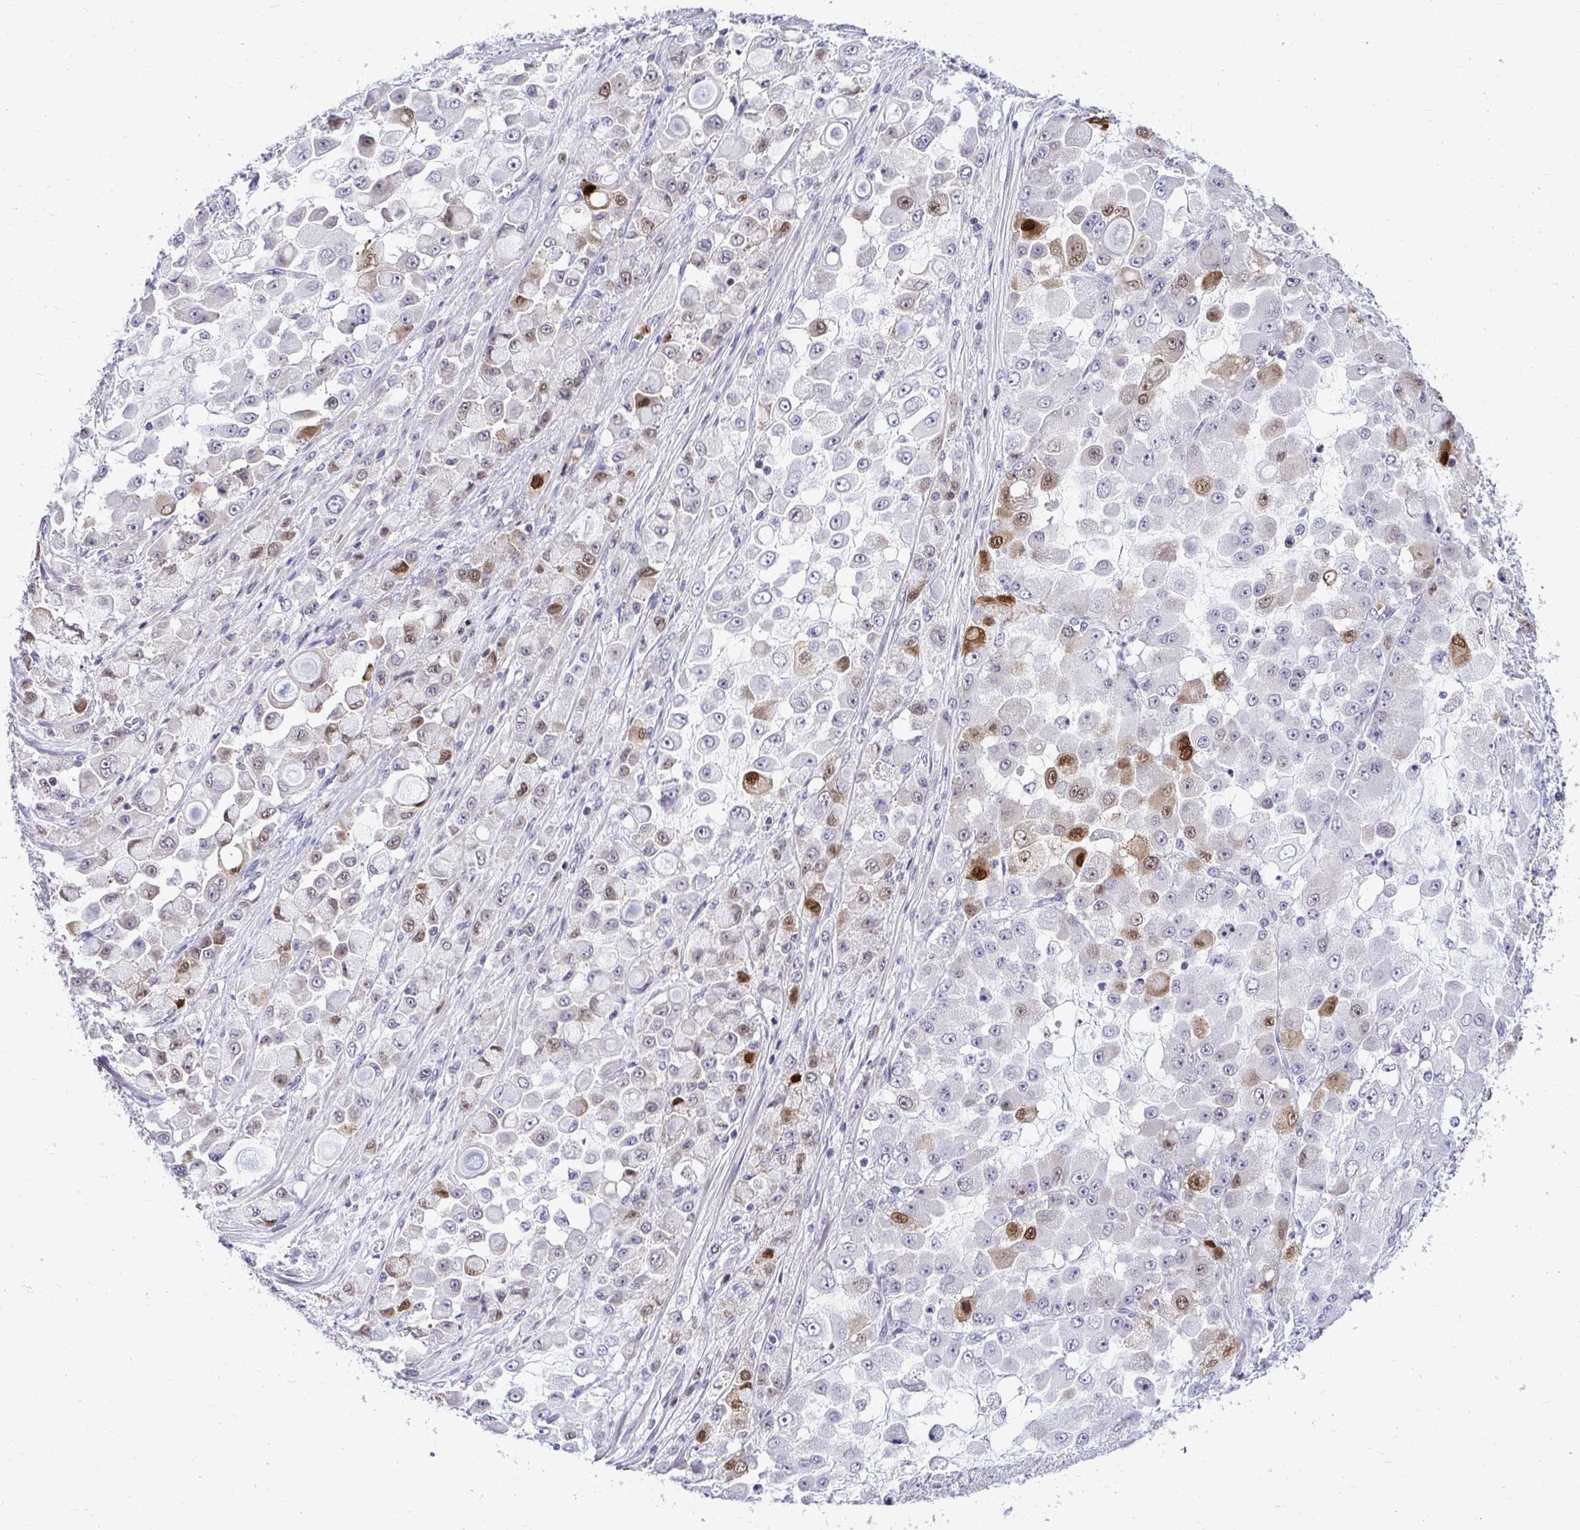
{"staining": {"intensity": "strong", "quantity": "<25%", "location": "cytoplasmic/membranous,nuclear"}, "tissue": "stomach cancer", "cell_type": "Tumor cells", "image_type": "cancer", "snomed": [{"axis": "morphology", "description": "Adenocarcinoma, NOS"}, {"axis": "topography", "description": "Stomach"}], "caption": "An IHC image of neoplastic tissue is shown. Protein staining in brown highlights strong cytoplasmic/membranous and nuclear positivity in stomach cancer (adenocarcinoma) within tumor cells. (Stains: DAB (3,3'-diaminobenzidine) in brown, nuclei in blue, Microscopy: brightfield microscopy at high magnification).", "gene": "CDC20", "patient": {"sex": "female", "age": 76}}